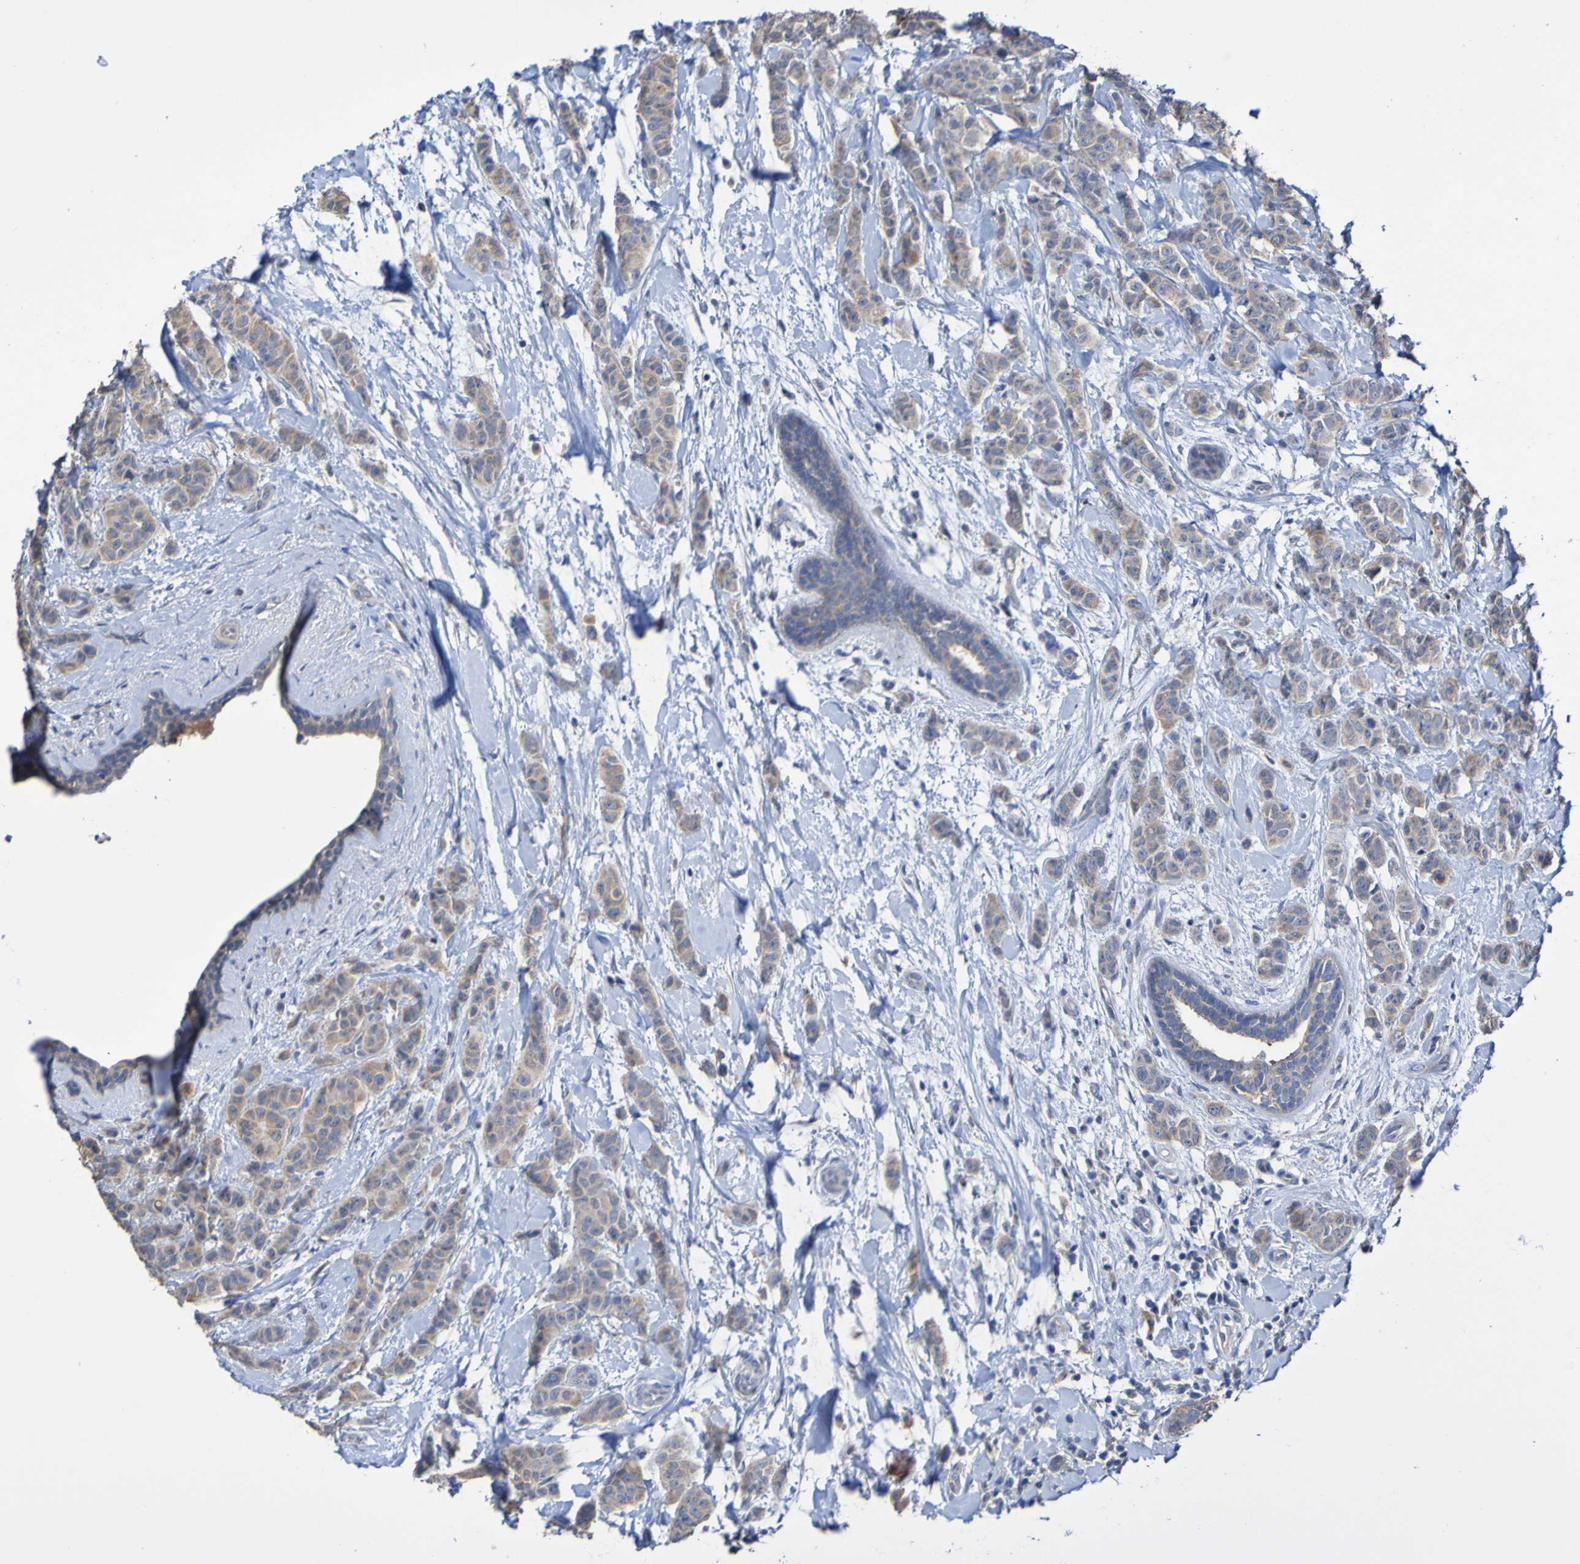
{"staining": {"intensity": "weak", "quantity": ">75%", "location": "cytoplasmic/membranous"}, "tissue": "breast cancer", "cell_type": "Tumor cells", "image_type": "cancer", "snomed": [{"axis": "morphology", "description": "Normal tissue, NOS"}, {"axis": "morphology", "description": "Duct carcinoma"}, {"axis": "topography", "description": "Breast"}], "caption": "Protein analysis of breast cancer (invasive ductal carcinoma) tissue displays weak cytoplasmic/membranous positivity in approximately >75% of tumor cells.", "gene": "PHYH", "patient": {"sex": "female", "age": 40}}